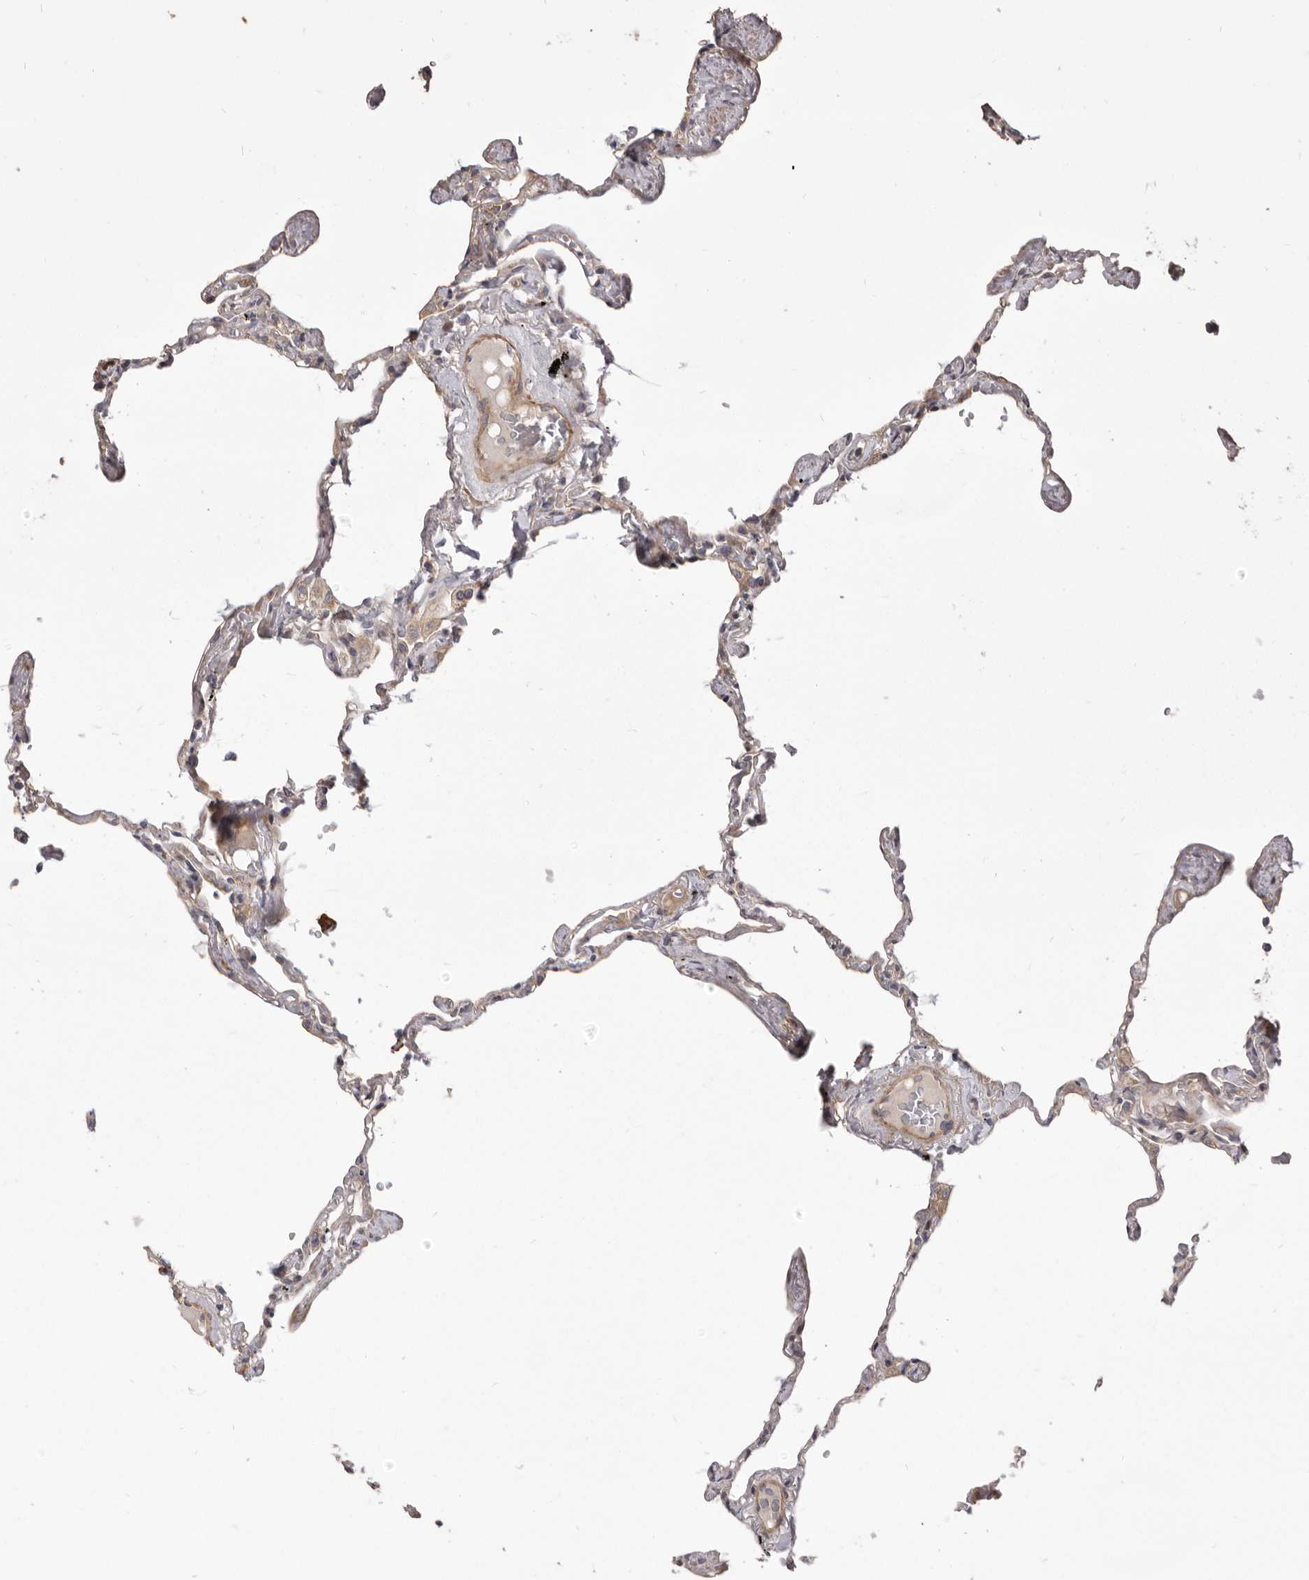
{"staining": {"intensity": "weak", "quantity": "25%-75%", "location": "cytoplasmic/membranous"}, "tissue": "lung", "cell_type": "Alveolar cells", "image_type": "normal", "snomed": [{"axis": "morphology", "description": "Normal tissue, NOS"}, {"axis": "topography", "description": "Lung"}], "caption": "Alveolar cells display low levels of weak cytoplasmic/membranous positivity in approximately 25%-75% of cells in unremarkable human lung.", "gene": "VPS45", "patient": {"sex": "female", "age": 67}}